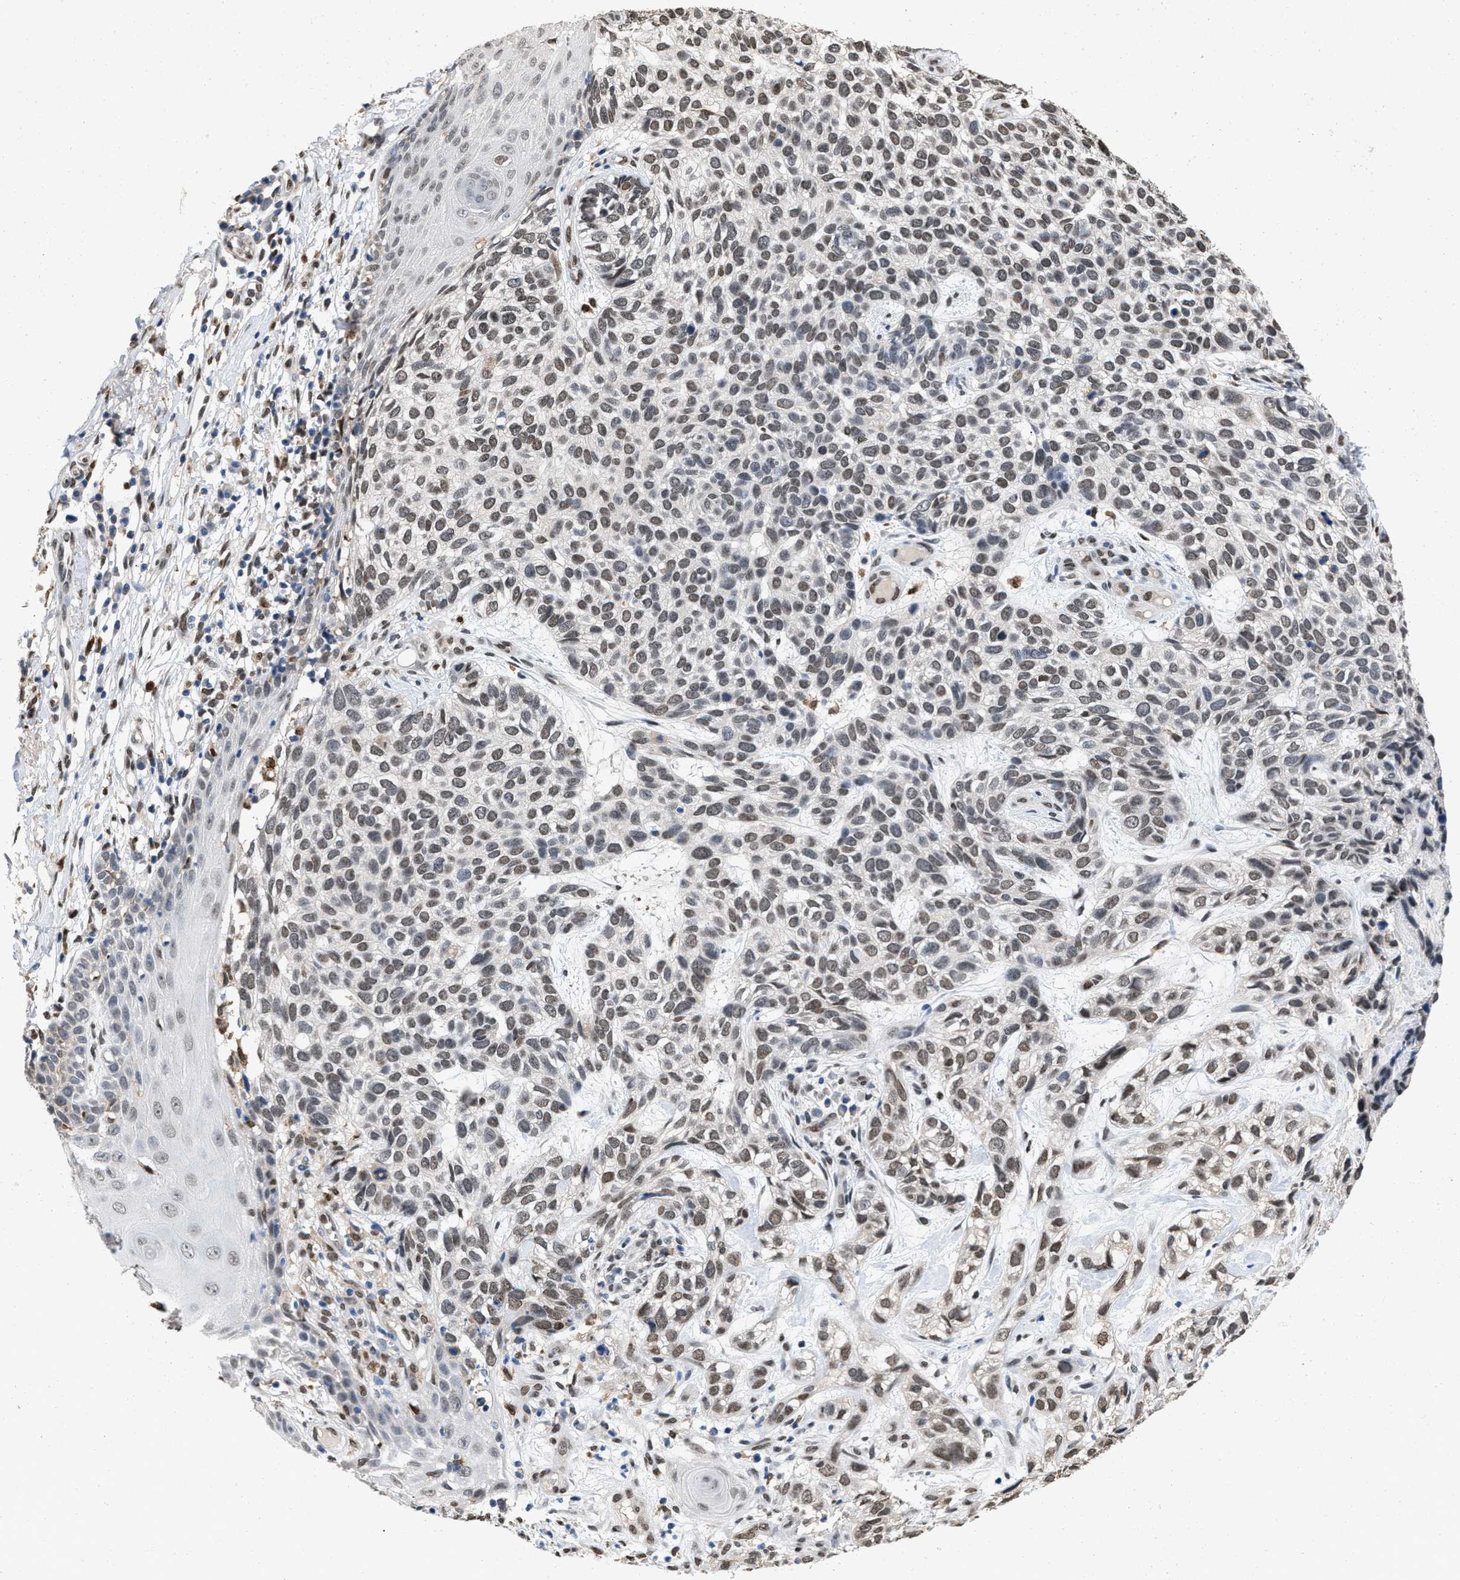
{"staining": {"intensity": "moderate", "quantity": ">75%", "location": "nuclear"}, "tissue": "skin cancer", "cell_type": "Tumor cells", "image_type": "cancer", "snomed": [{"axis": "morphology", "description": "Normal tissue, NOS"}, {"axis": "morphology", "description": "Basal cell carcinoma"}, {"axis": "topography", "description": "Skin"}], "caption": "Human basal cell carcinoma (skin) stained with a protein marker shows moderate staining in tumor cells.", "gene": "QKI", "patient": {"sex": "male", "age": 79}}